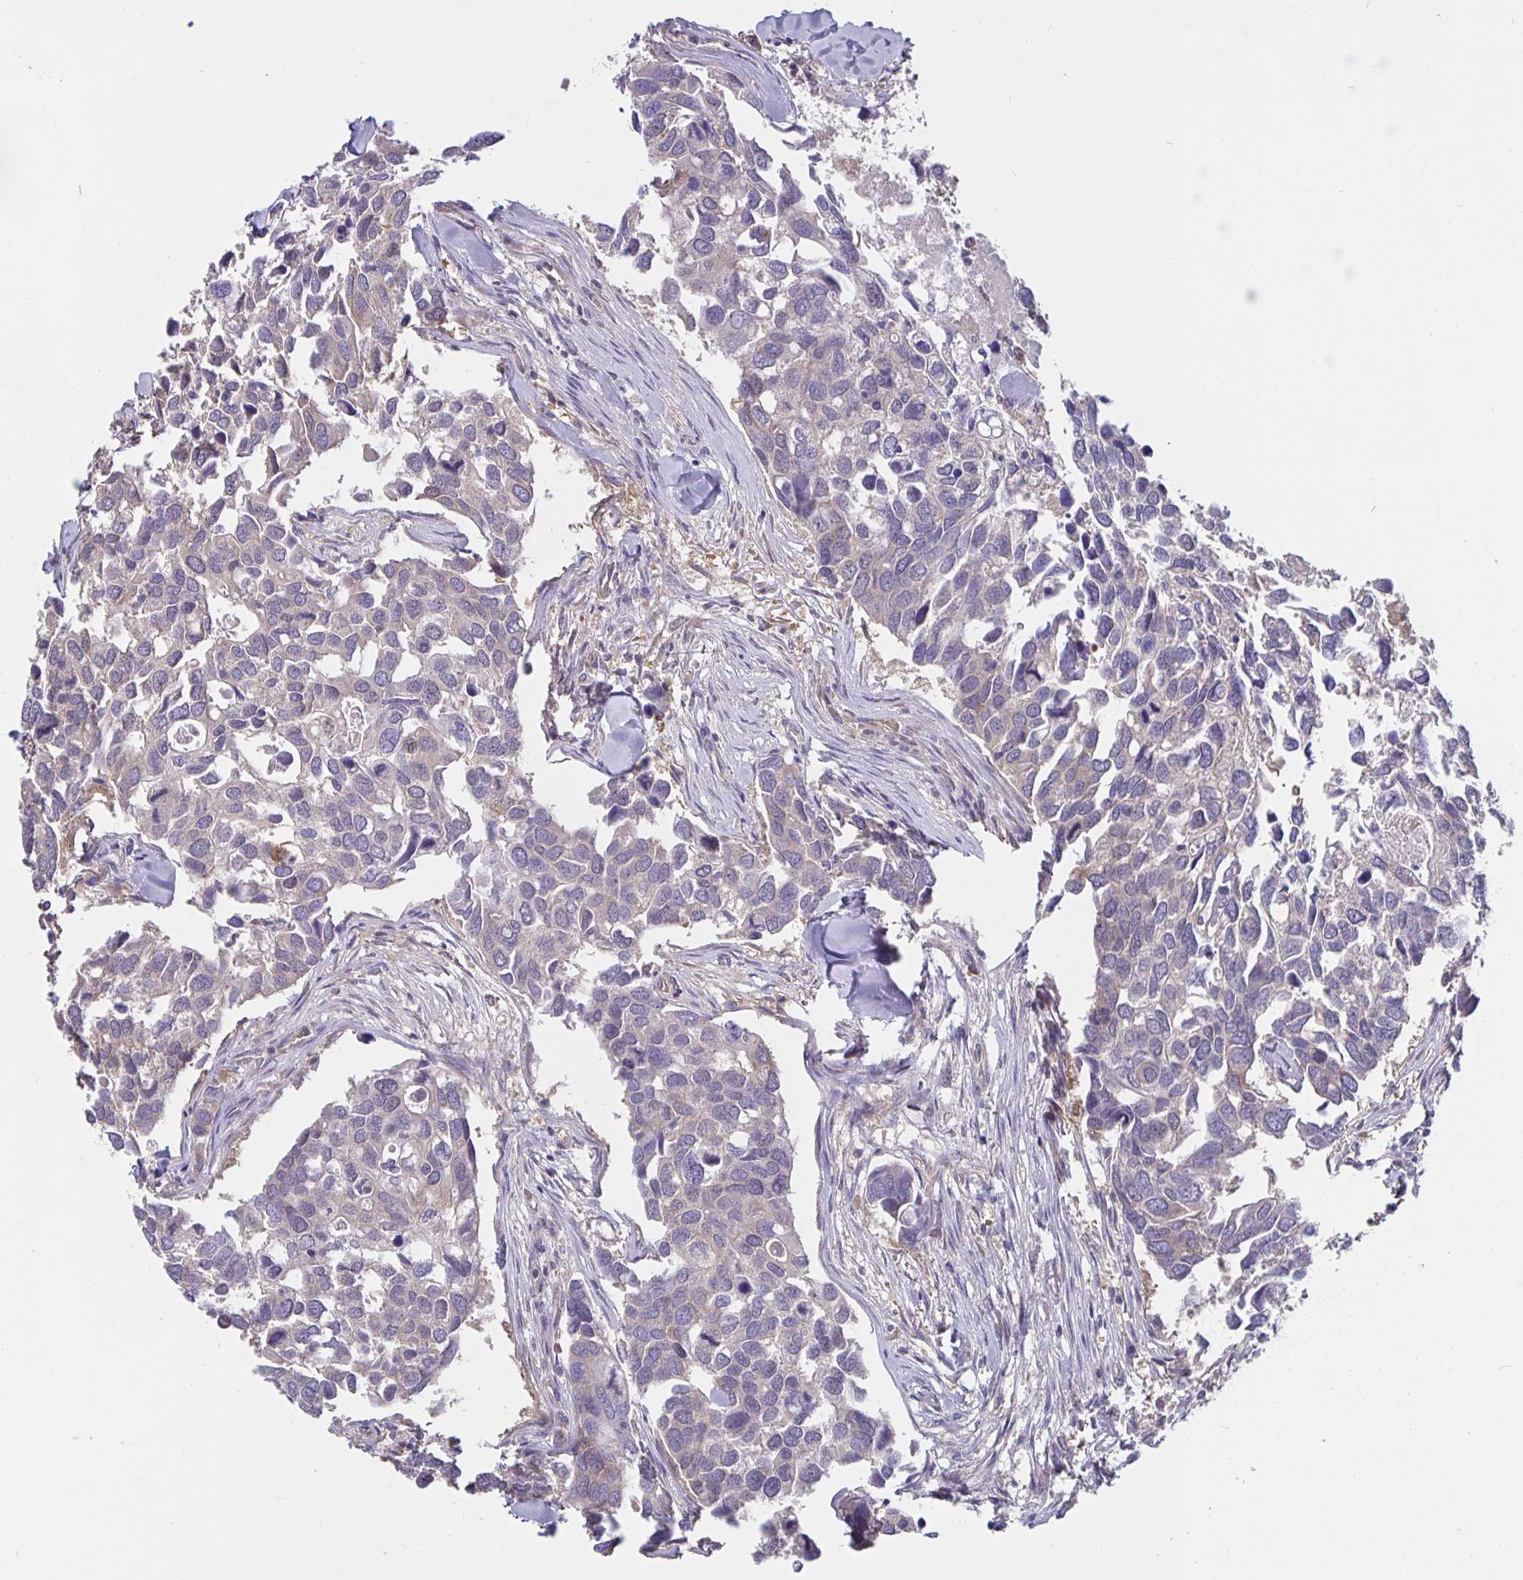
{"staining": {"intensity": "negative", "quantity": "none", "location": "none"}, "tissue": "breast cancer", "cell_type": "Tumor cells", "image_type": "cancer", "snomed": [{"axis": "morphology", "description": "Duct carcinoma"}, {"axis": "topography", "description": "Breast"}], "caption": "Breast cancer (infiltrating ductal carcinoma) stained for a protein using IHC displays no expression tumor cells.", "gene": "FEM1C", "patient": {"sex": "female", "age": 83}}